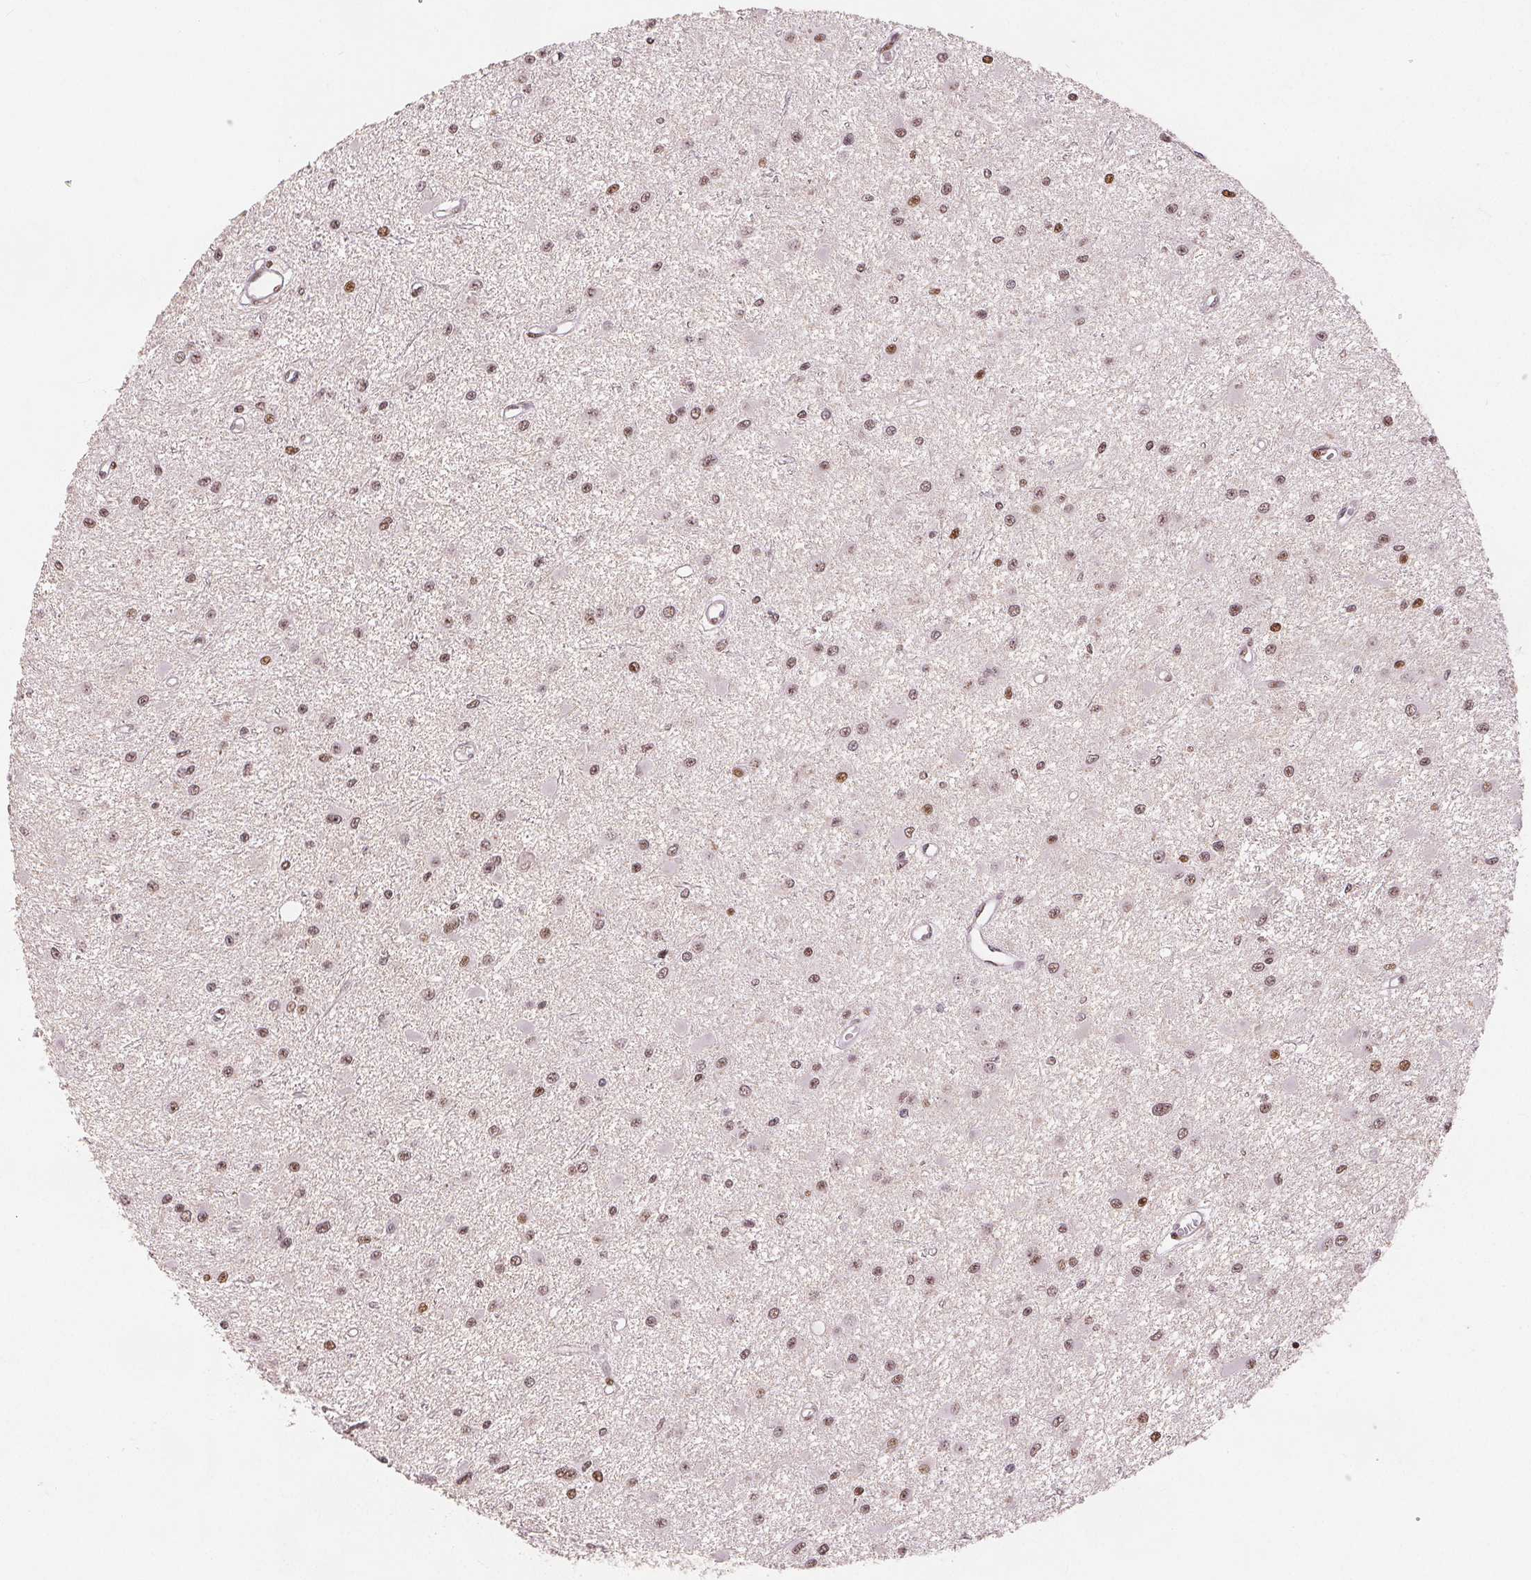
{"staining": {"intensity": "moderate", "quantity": ">75%", "location": "nuclear"}, "tissue": "glioma", "cell_type": "Tumor cells", "image_type": "cancer", "snomed": [{"axis": "morphology", "description": "Glioma, malignant, High grade"}, {"axis": "topography", "description": "Brain"}], "caption": "Glioma stained with a brown dye reveals moderate nuclear positive positivity in approximately >75% of tumor cells.", "gene": "ZNF703", "patient": {"sex": "male", "age": 54}}